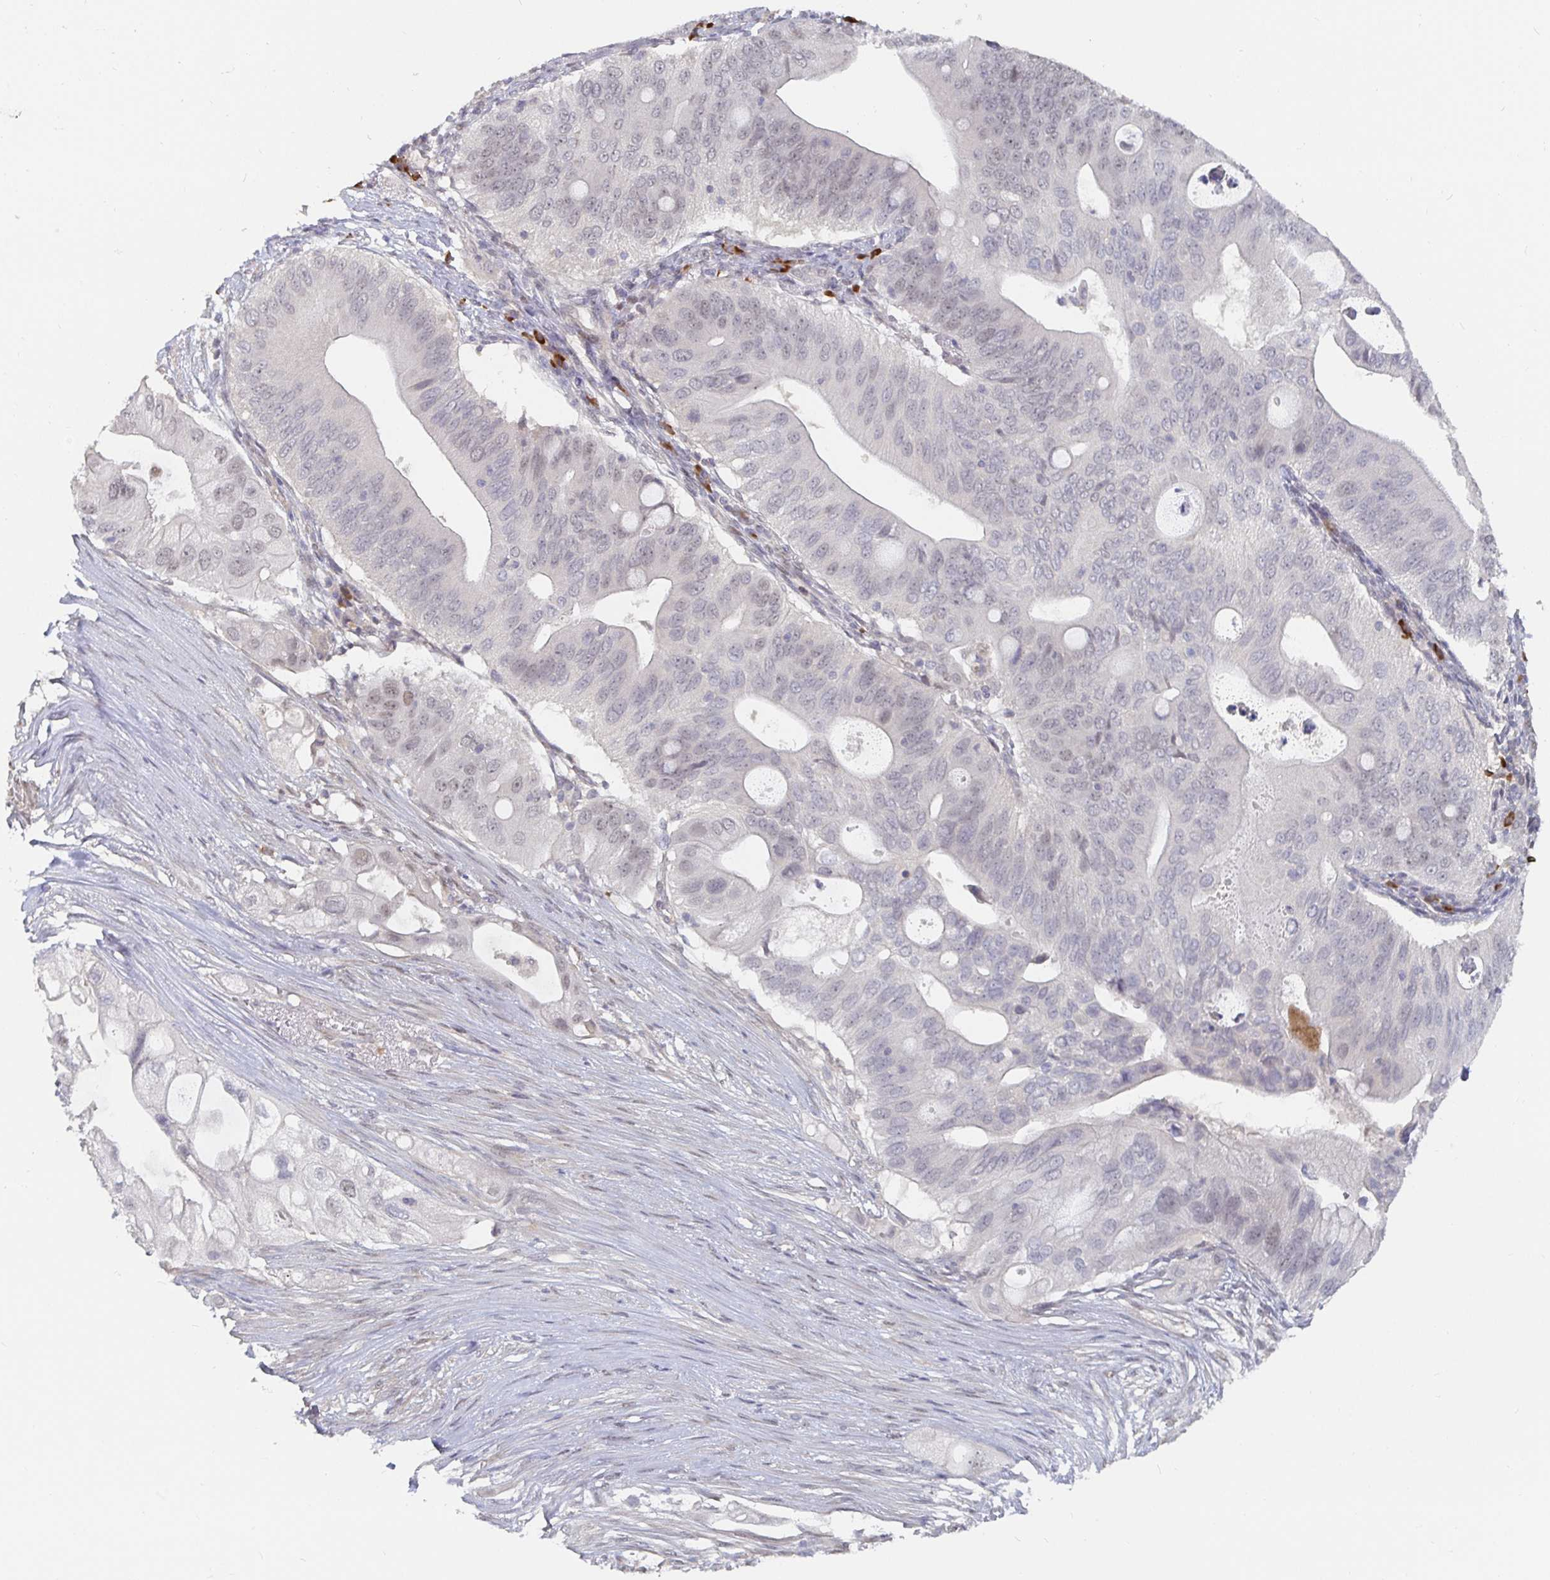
{"staining": {"intensity": "weak", "quantity": "<25%", "location": "nuclear"}, "tissue": "pancreatic cancer", "cell_type": "Tumor cells", "image_type": "cancer", "snomed": [{"axis": "morphology", "description": "Adenocarcinoma, NOS"}, {"axis": "topography", "description": "Pancreas"}], "caption": "Photomicrograph shows no protein positivity in tumor cells of pancreatic adenocarcinoma tissue.", "gene": "MEIS1", "patient": {"sex": "female", "age": 72}}